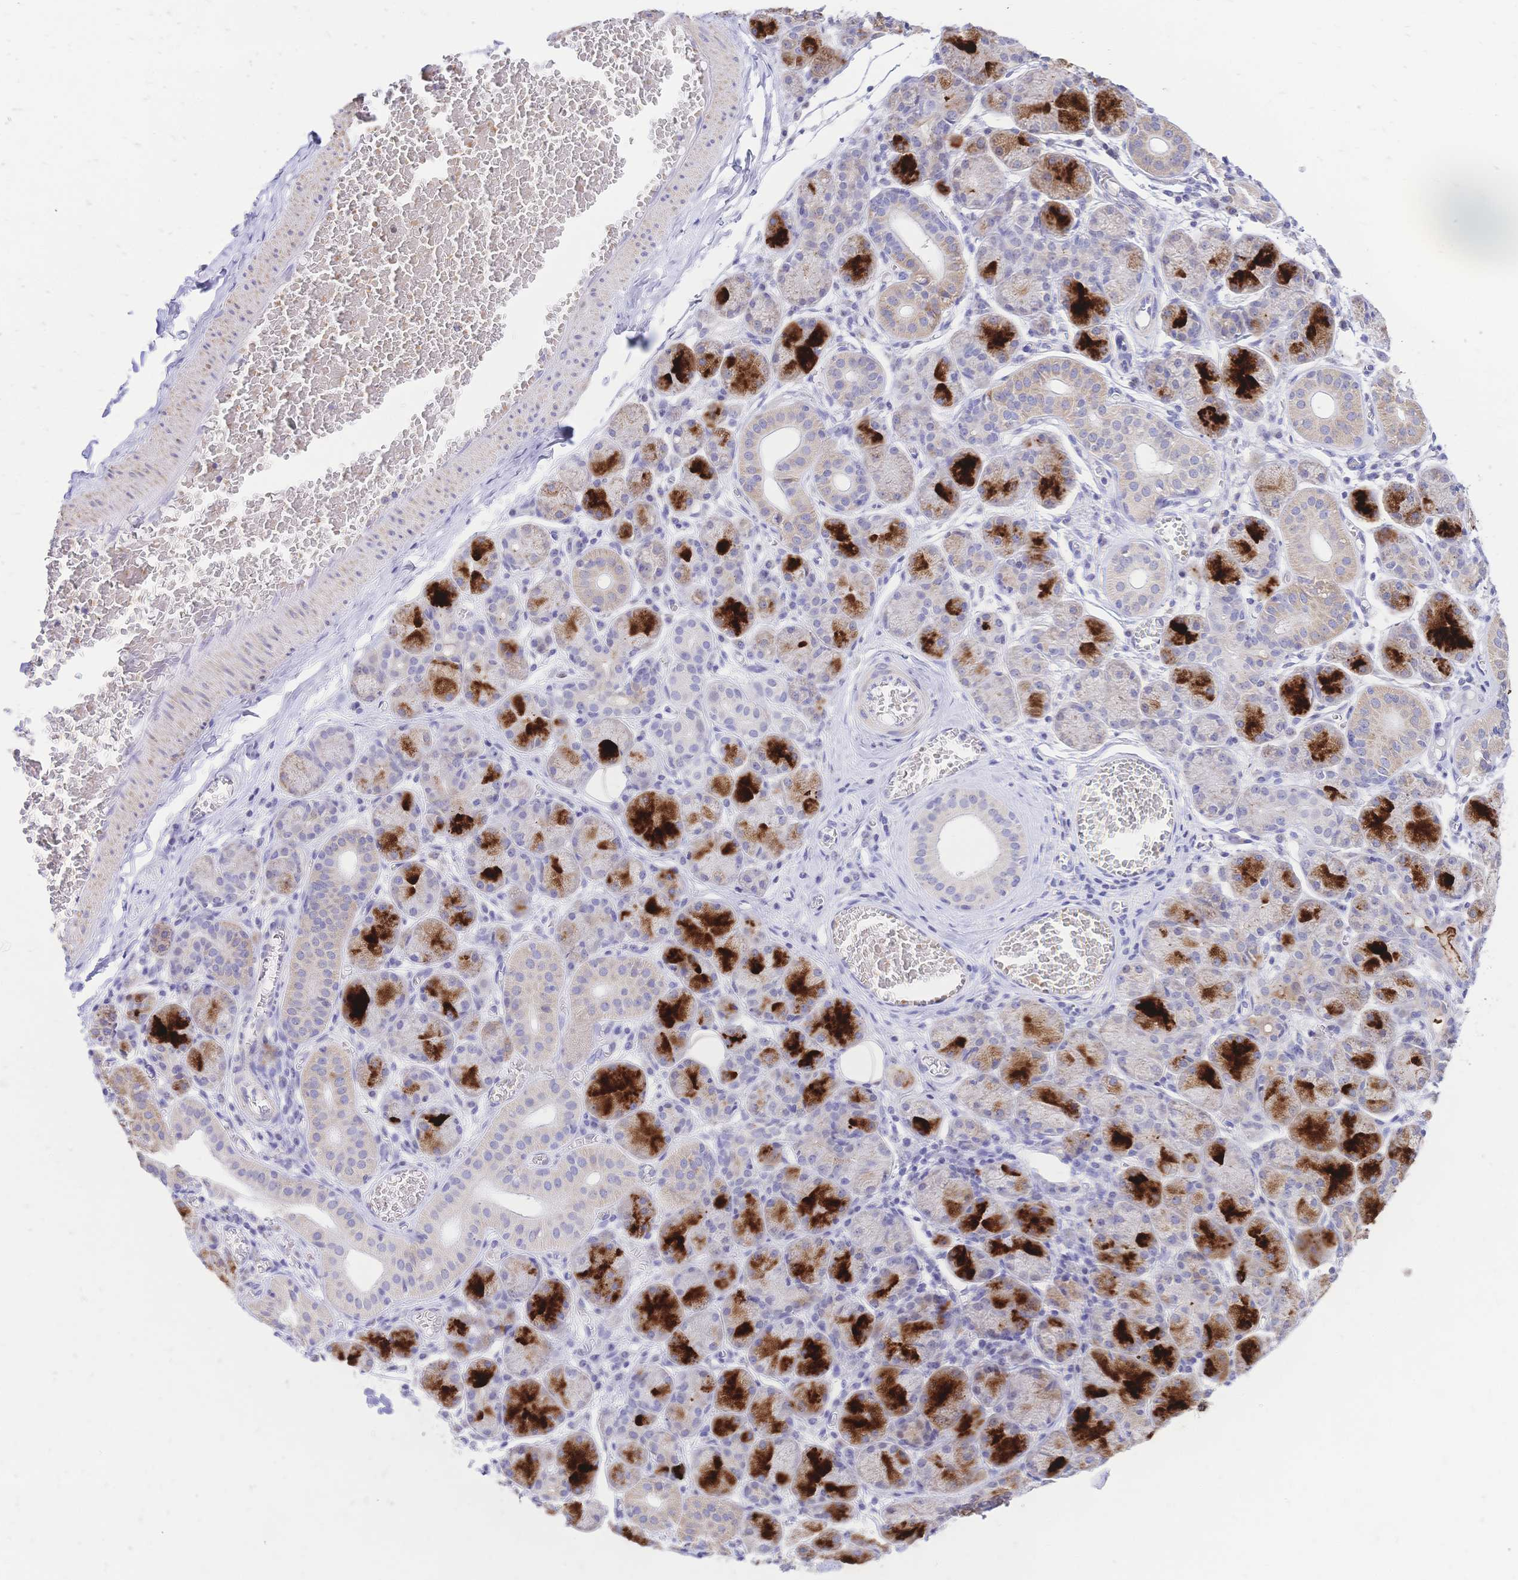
{"staining": {"intensity": "strong", "quantity": "<25%", "location": "cytoplasmic/membranous"}, "tissue": "salivary gland", "cell_type": "Glandular cells", "image_type": "normal", "snomed": [{"axis": "morphology", "description": "Normal tissue, NOS"}, {"axis": "topography", "description": "Salivary gland"}], "caption": "IHC staining of benign salivary gland, which displays medium levels of strong cytoplasmic/membranous positivity in approximately <25% of glandular cells indicating strong cytoplasmic/membranous protein expression. The staining was performed using DAB (brown) for protein detection and nuclei were counterstained in hematoxylin (blue).", "gene": "CLEC18A", "patient": {"sex": "female", "age": 24}}